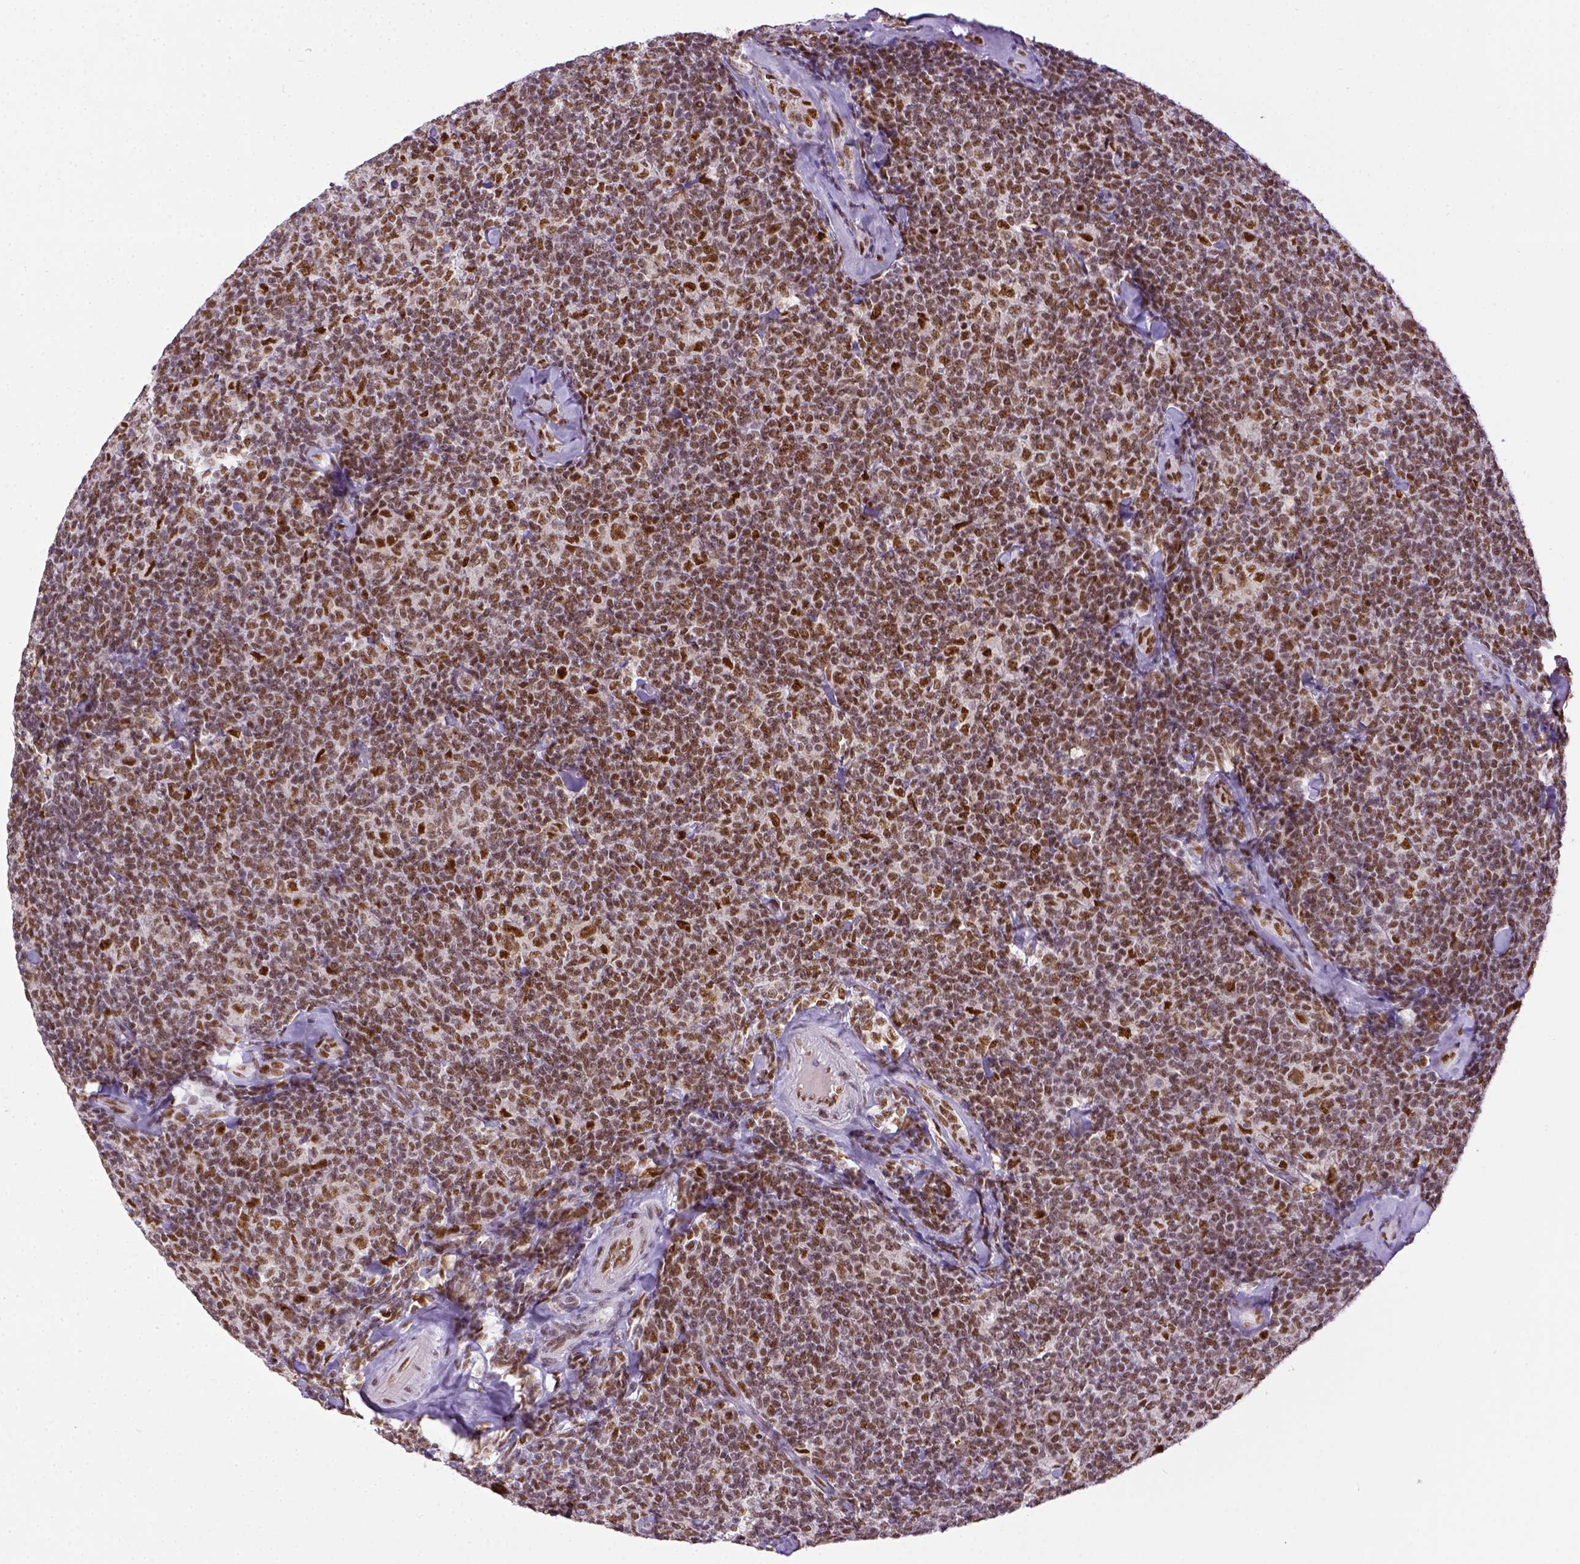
{"staining": {"intensity": "moderate", "quantity": ">75%", "location": "nuclear"}, "tissue": "lymphoma", "cell_type": "Tumor cells", "image_type": "cancer", "snomed": [{"axis": "morphology", "description": "Malignant lymphoma, non-Hodgkin's type, Low grade"}, {"axis": "topography", "description": "Lymph node"}], "caption": "A high-resolution histopathology image shows IHC staining of lymphoma, which displays moderate nuclear staining in about >75% of tumor cells.", "gene": "ERCC1", "patient": {"sex": "female", "age": 56}}